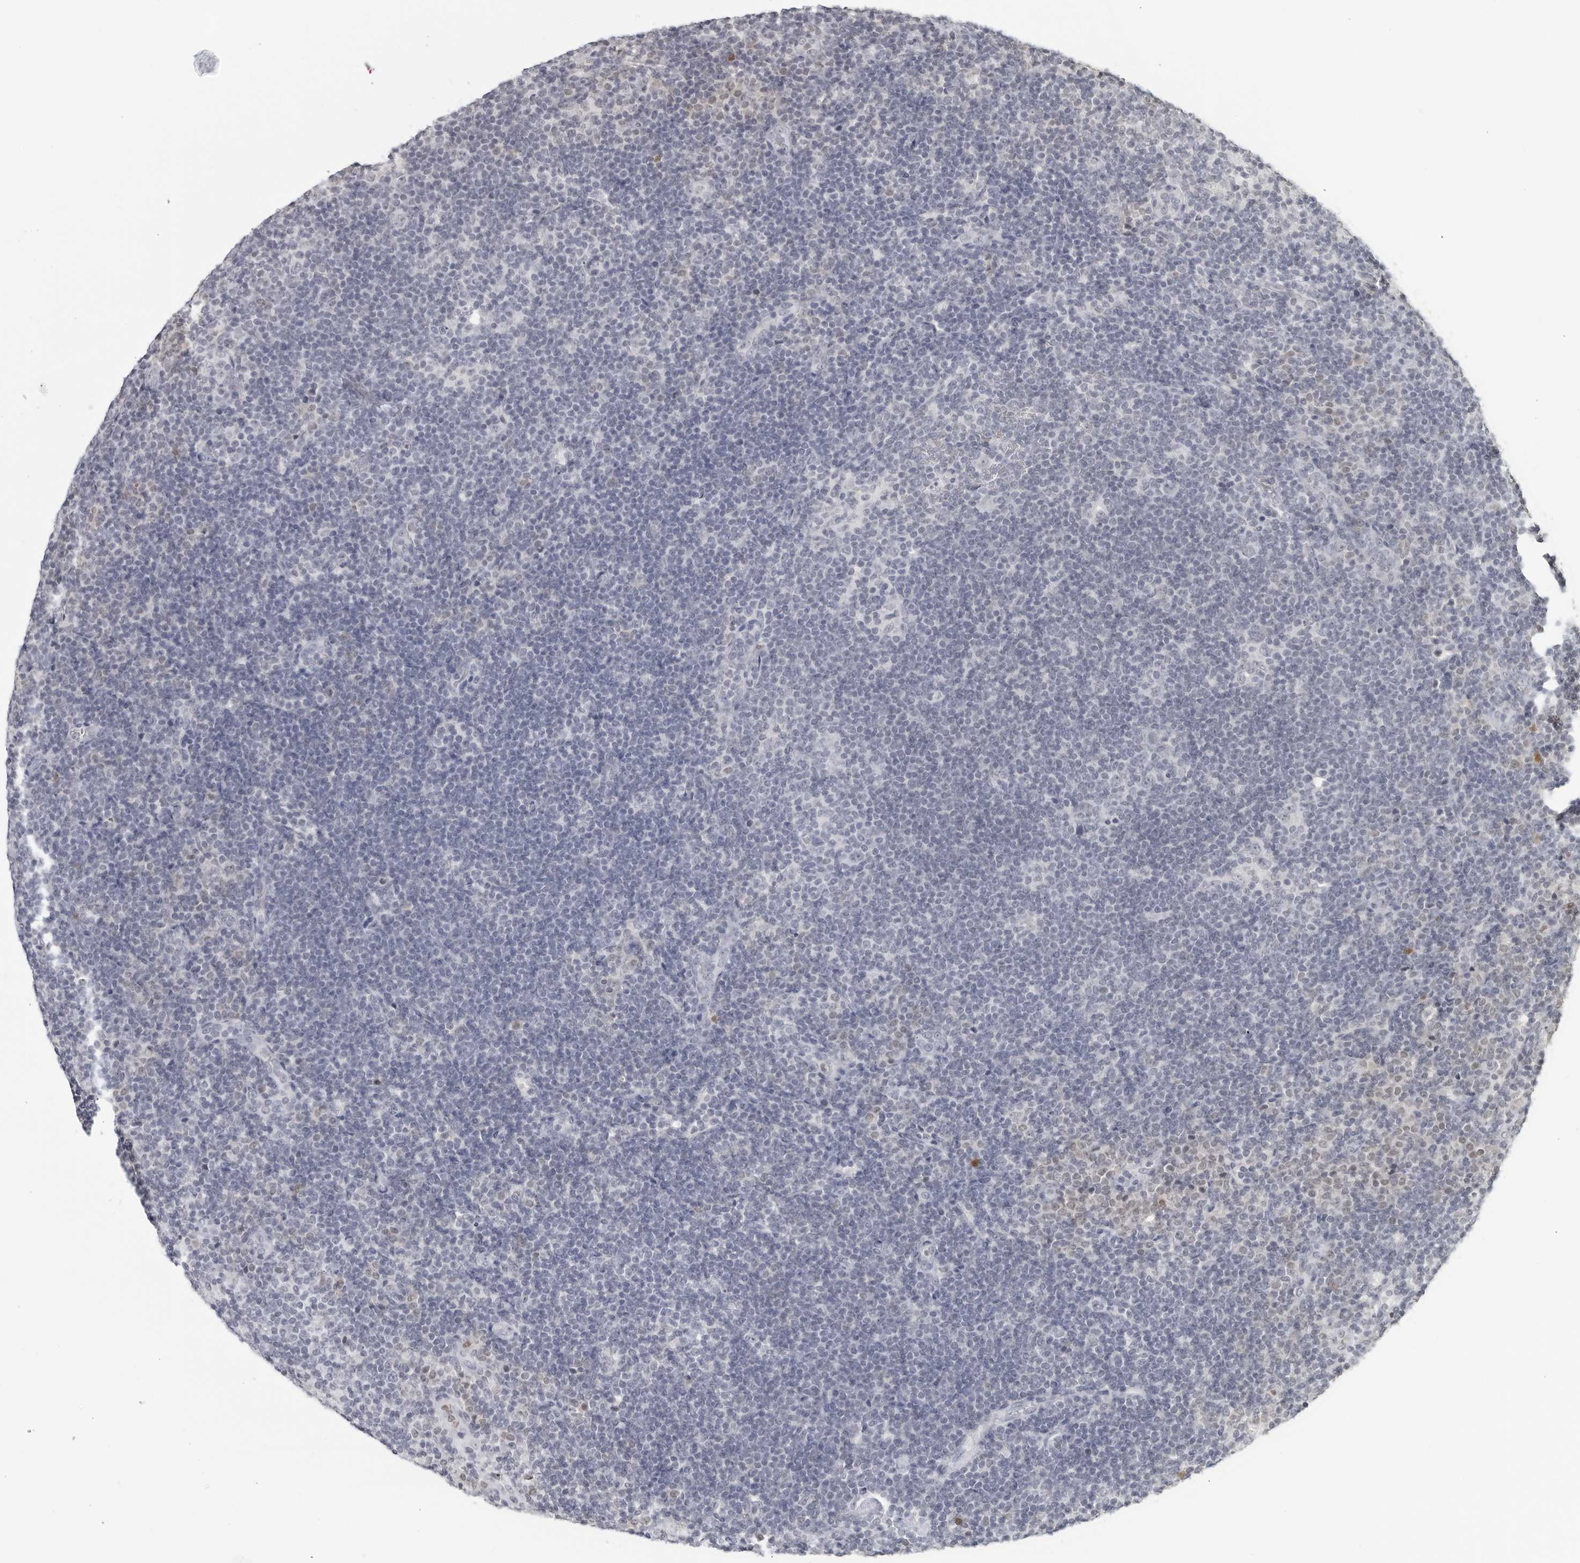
{"staining": {"intensity": "negative", "quantity": "none", "location": "none"}, "tissue": "lymphoma", "cell_type": "Tumor cells", "image_type": "cancer", "snomed": [{"axis": "morphology", "description": "Hodgkin's disease, NOS"}, {"axis": "topography", "description": "Lymph node"}], "caption": "Protein analysis of lymphoma exhibits no significant positivity in tumor cells.", "gene": "RAB11FIP3", "patient": {"sex": "female", "age": 57}}